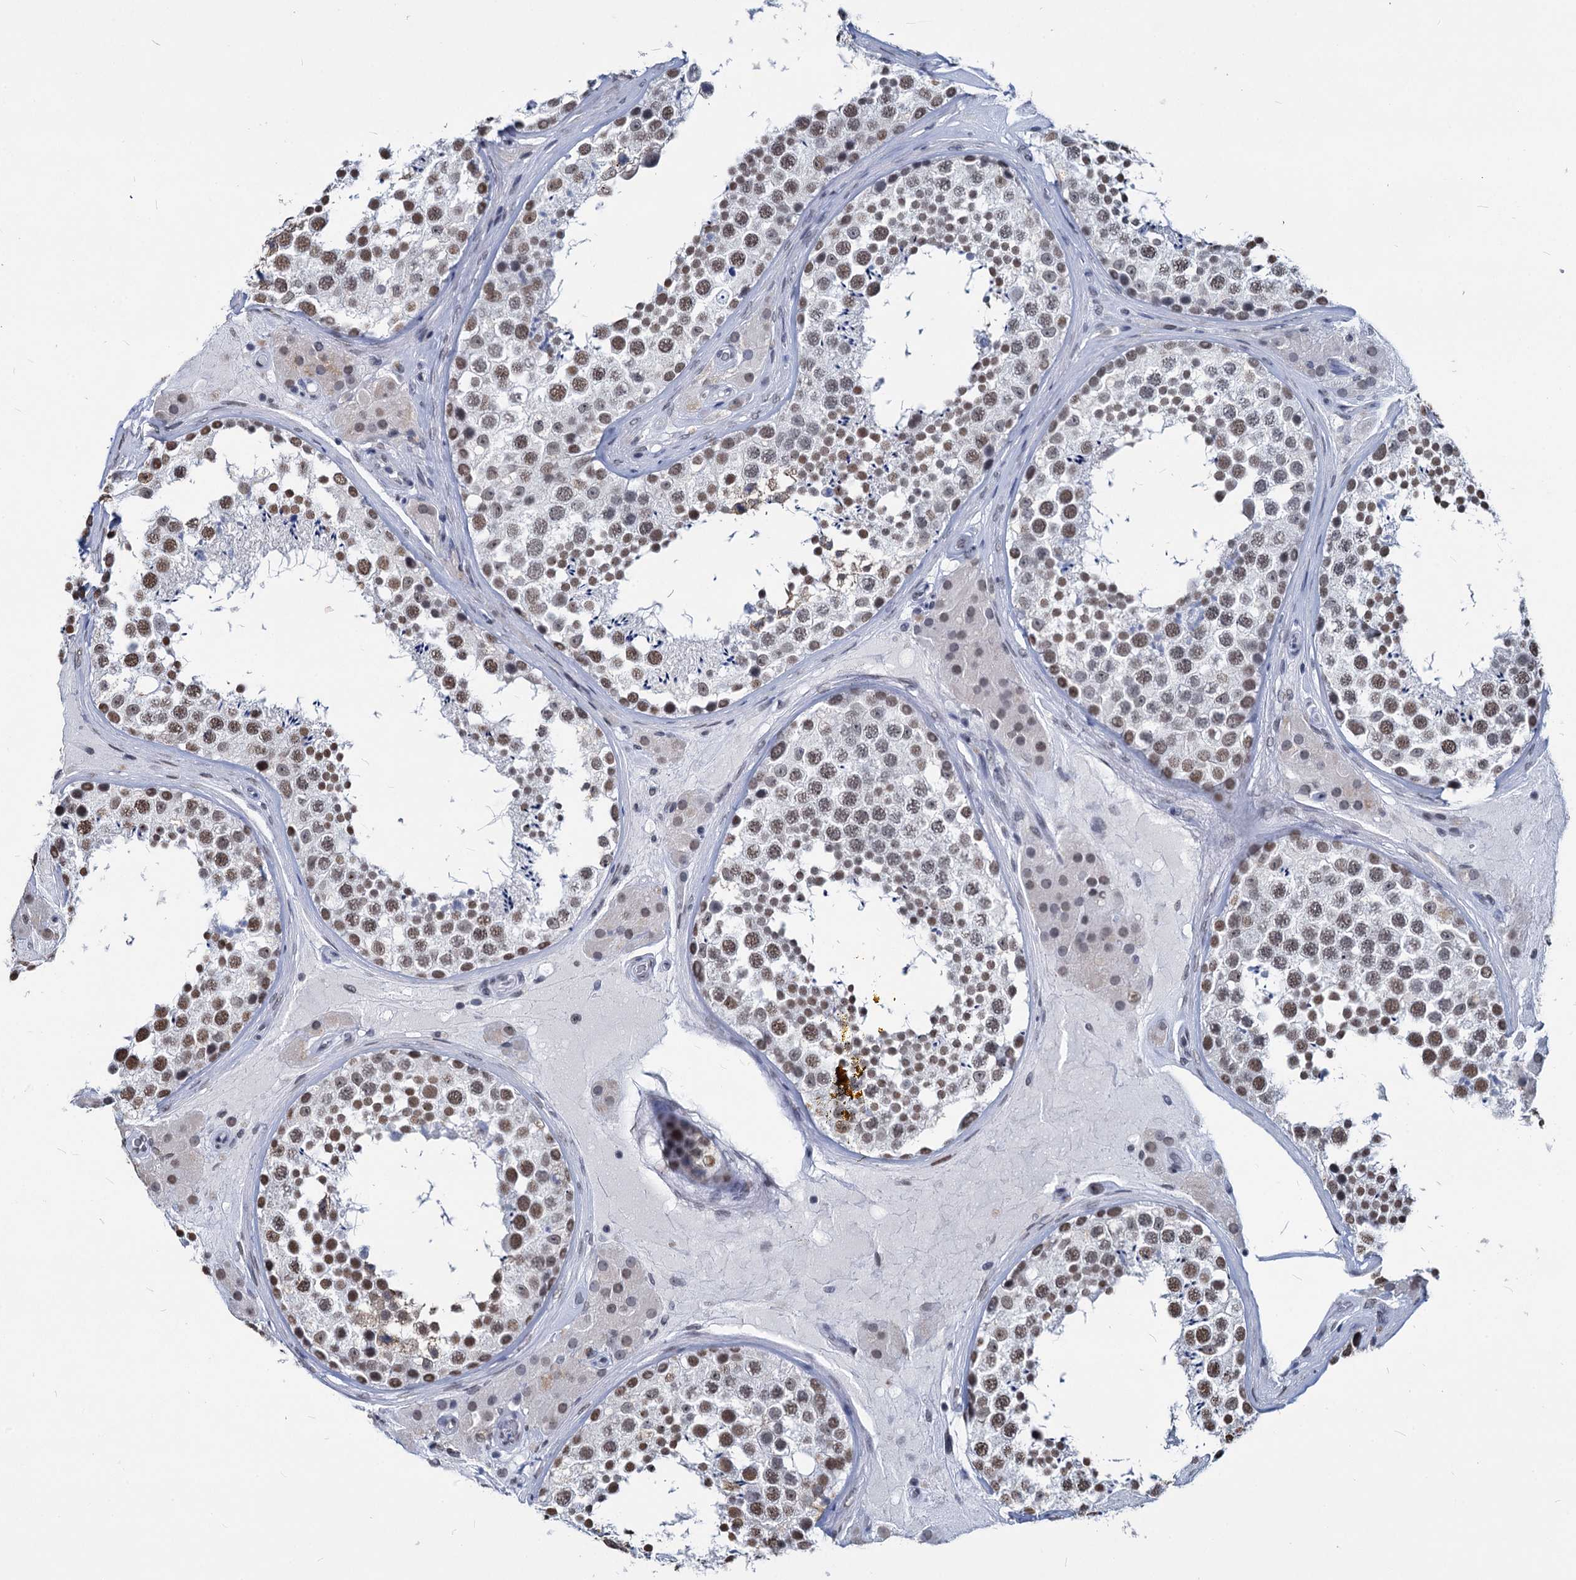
{"staining": {"intensity": "moderate", "quantity": ">75%", "location": "nuclear"}, "tissue": "testis", "cell_type": "Cells in seminiferous ducts", "image_type": "normal", "snomed": [{"axis": "morphology", "description": "Normal tissue, NOS"}, {"axis": "topography", "description": "Testis"}], "caption": "Protein staining exhibits moderate nuclear expression in about >75% of cells in seminiferous ducts in normal testis. (DAB (3,3'-diaminobenzidine) IHC with brightfield microscopy, high magnification).", "gene": "PARPBP", "patient": {"sex": "male", "age": 46}}